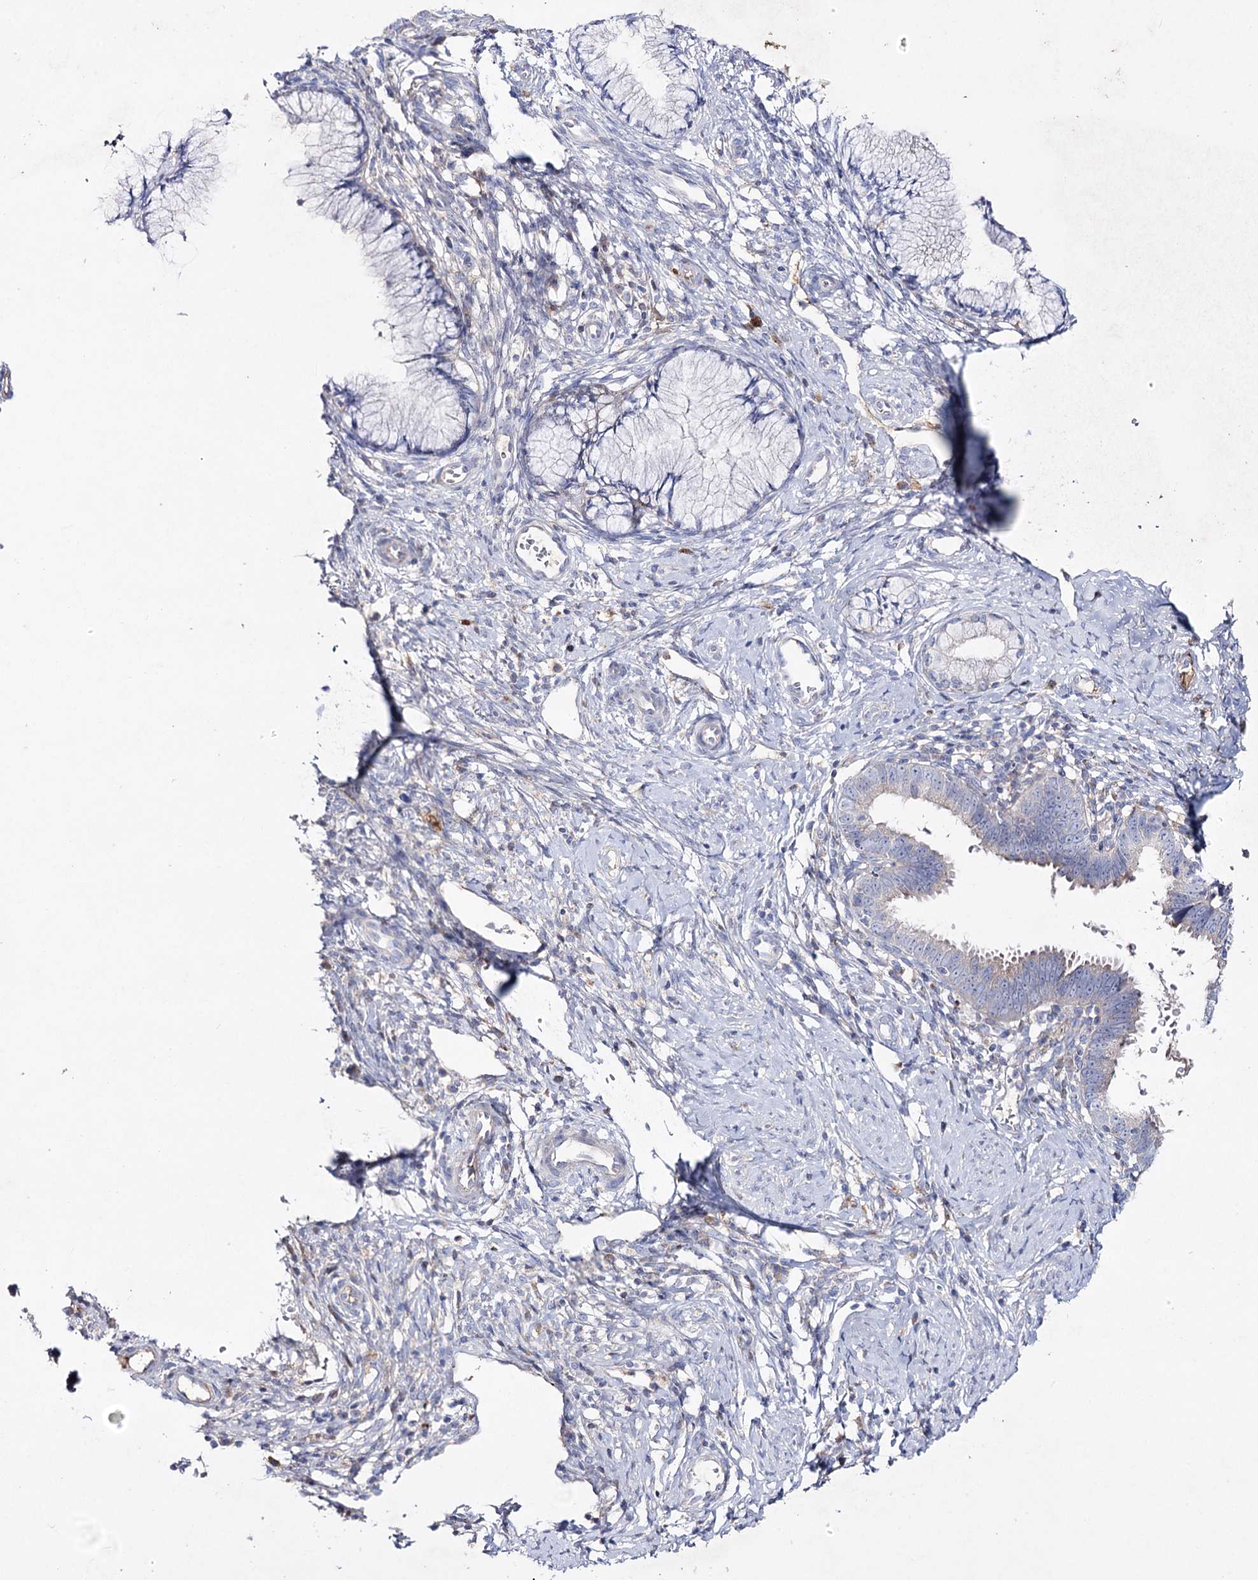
{"staining": {"intensity": "negative", "quantity": "none", "location": "none"}, "tissue": "cervical cancer", "cell_type": "Tumor cells", "image_type": "cancer", "snomed": [{"axis": "morphology", "description": "Adenocarcinoma, NOS"}, {"axis": "topography", "description": "Cervix"}], "caption": "High magnification brightfield microscopy of cervical adenocarcinoma stained with DAB (brown) and counterstained with hematoxylin (blue): tumor cells show no significant staining.", "gene": "NAGLU", "patient": {"sex": "female", "age": 36}}